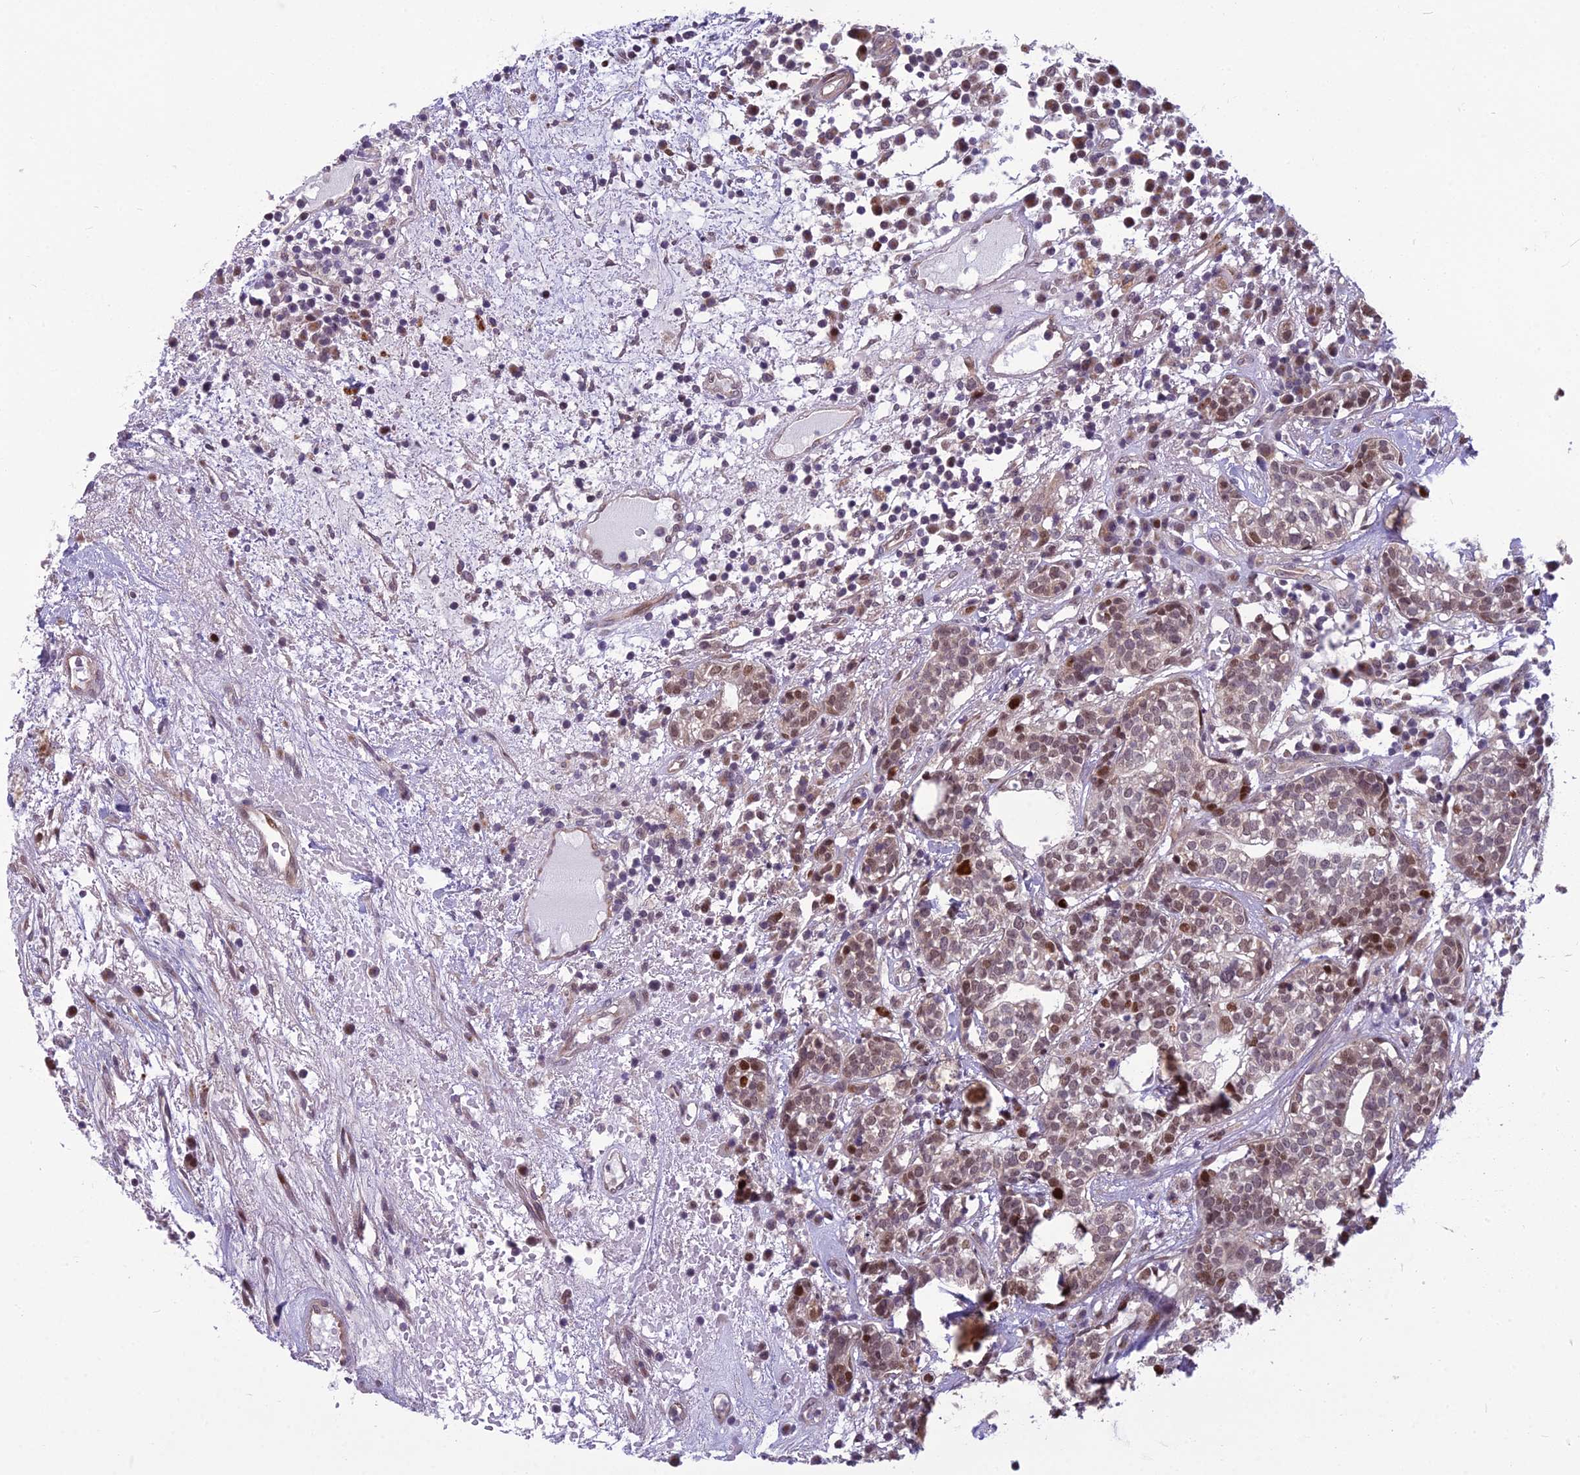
{"staining": {"intensity": "weak", "quantity": ">75%", "location": "nuclear"}, "tissue": "head and neck cancer", "cell_type": "Tumor cells", "image_type": "cancer", "snomed": [{"axis": "morphology", "description": "Adenocarcinoma, NOS"}, {"axis": "topography", "description": "Salivary gland"}, {"axis": "topography", "description": "Head-Neck"}], "caption": "Head and neck cancer (adenocarcinoma) stained with a protein marker reveals weak staining in tumor cells.", "gene": "AP1M1", "patient": {"sex": "female", "age": 65}}